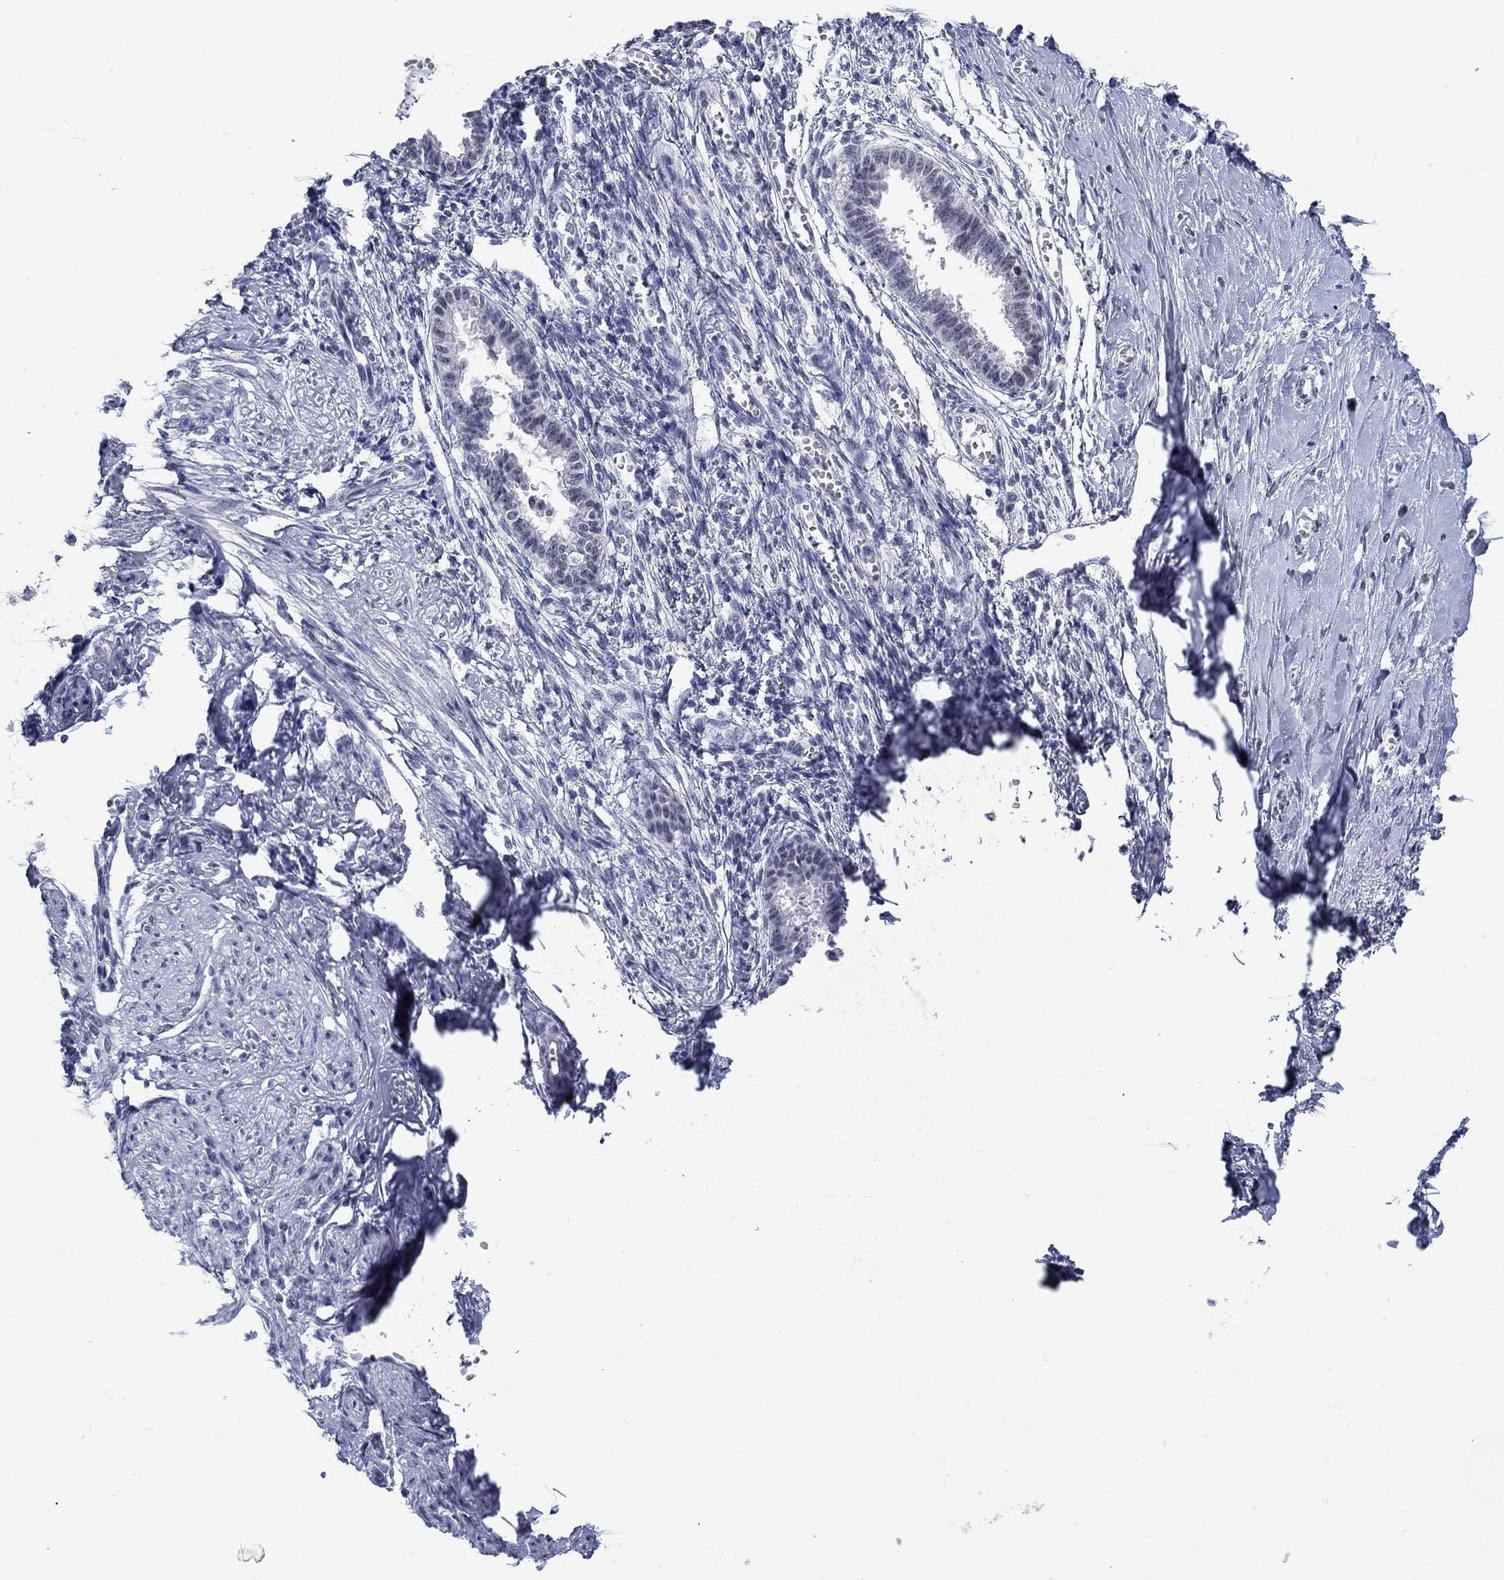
{"staining": {"intensity": "negative", "quantity": "none", "location": "none"}, "tissue": "endometrium", "cell_type": "Cells in endometrial stroma", "image_type": "normal", "snomed": [{"axis": "morphology", "description": "Normal tissue, NOS"}, {"axis": "topography", "description": "Cervix"}, {"axis": "topography", "description": "Endometrium"}], "caption": "An IHC micrograph of benign endometrium is shown. There is no staining in cells in endometrial stroma of endometrium. The staining is performed using DAB brown chromogen with nuclei counter-stained in using hematoxylin.", "gene": "GRIN1", "patient": {"sex": "female", "age": 37}}